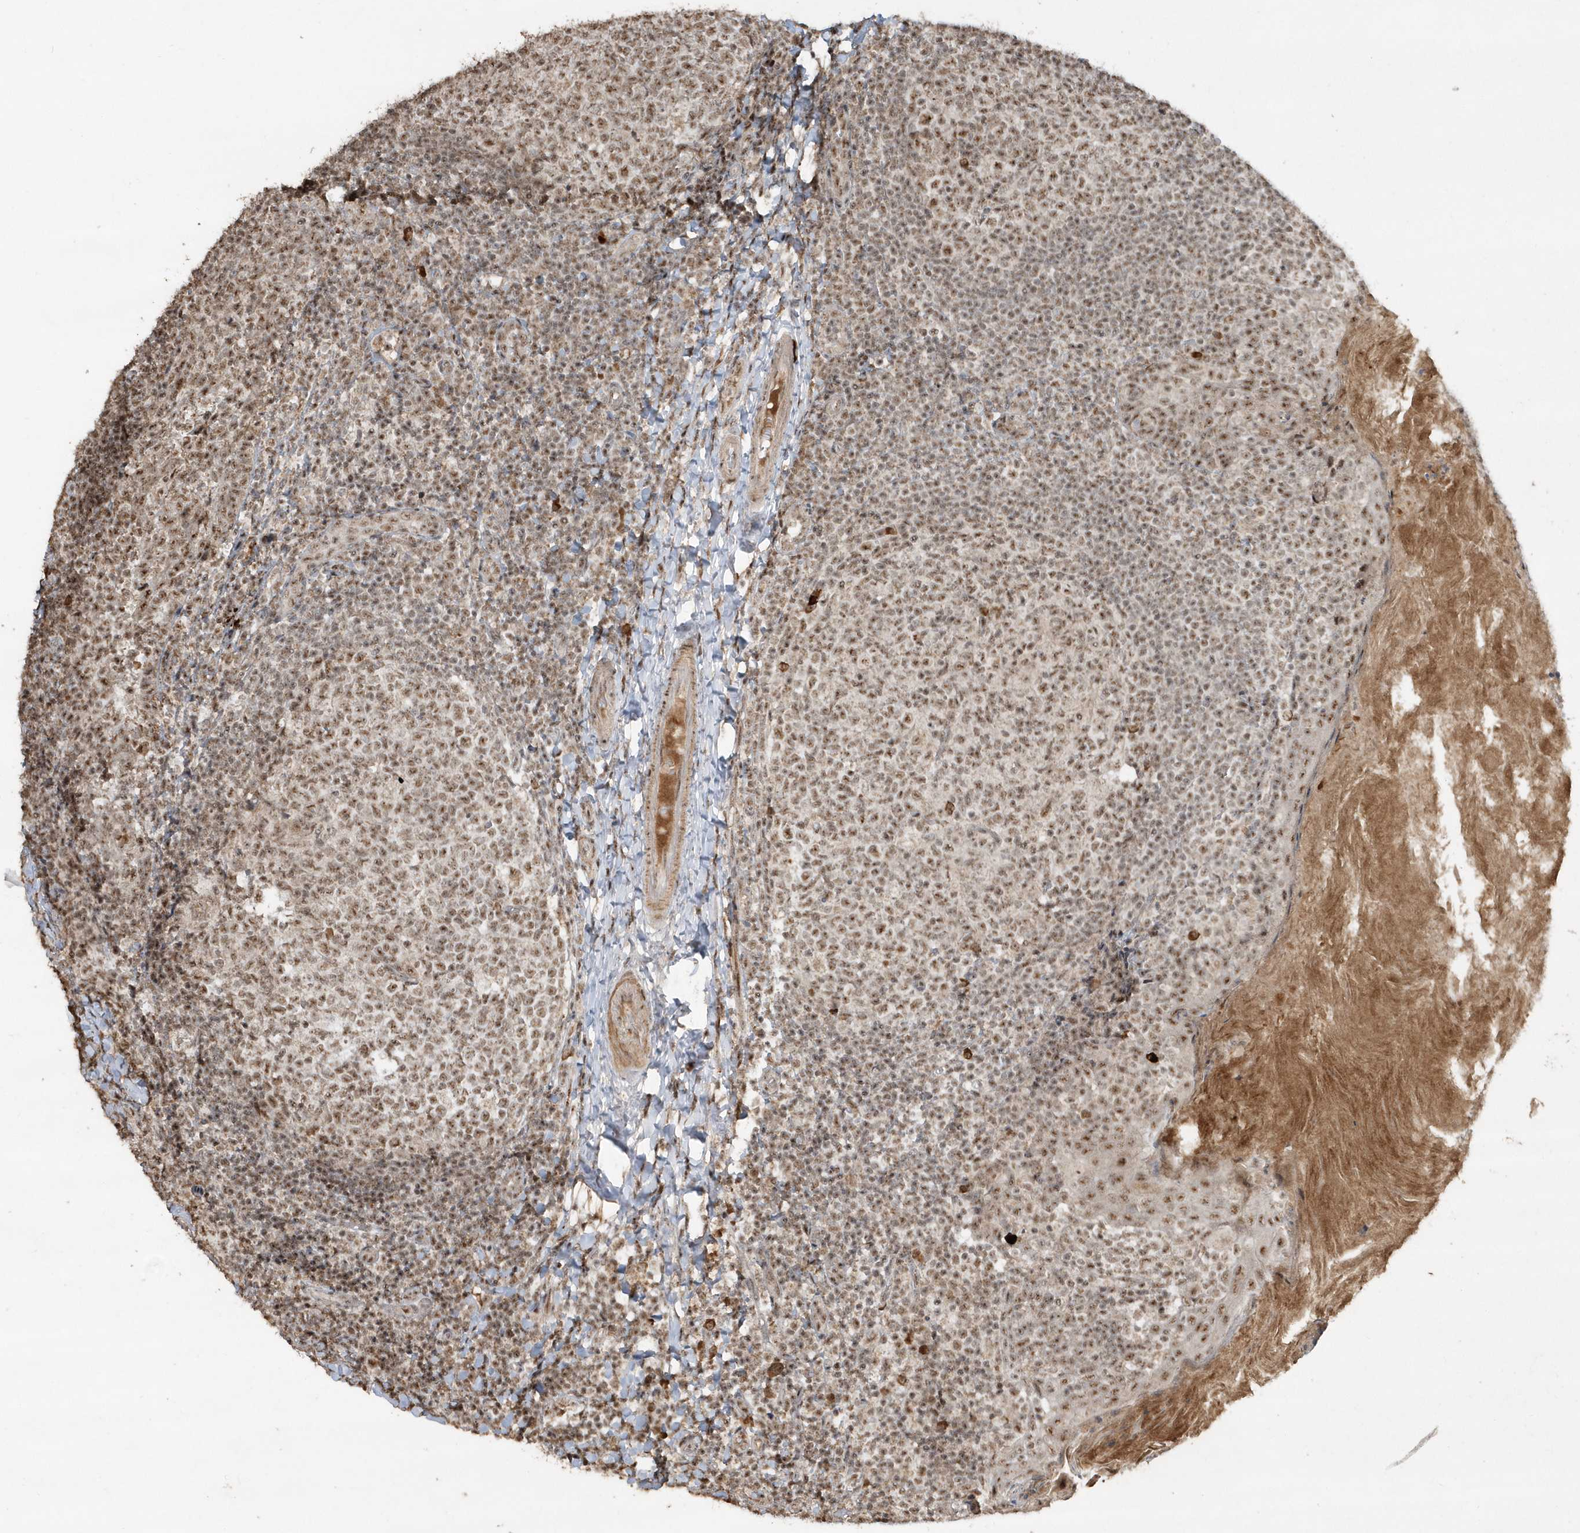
{"staining": {"intensity": "moderate", "quantity": ">75%", "location": "nuclear"}, "tissue": "tonsil", "cell_type": "Germinal center cells", "image_type": "normal", "snomed": [{"axis": "morphology", "description": "Normal tissue, NOS"}, {"axis": "topography", "description": "Tonsil"}], "caption": "About >75% of germinal center cells in benign human tonsil show moderate nuclear protein staining as visualized by brown immunohistochemical staining.", "gene": "POLR3B", "patient": {"sex": "female", "age": 19}}